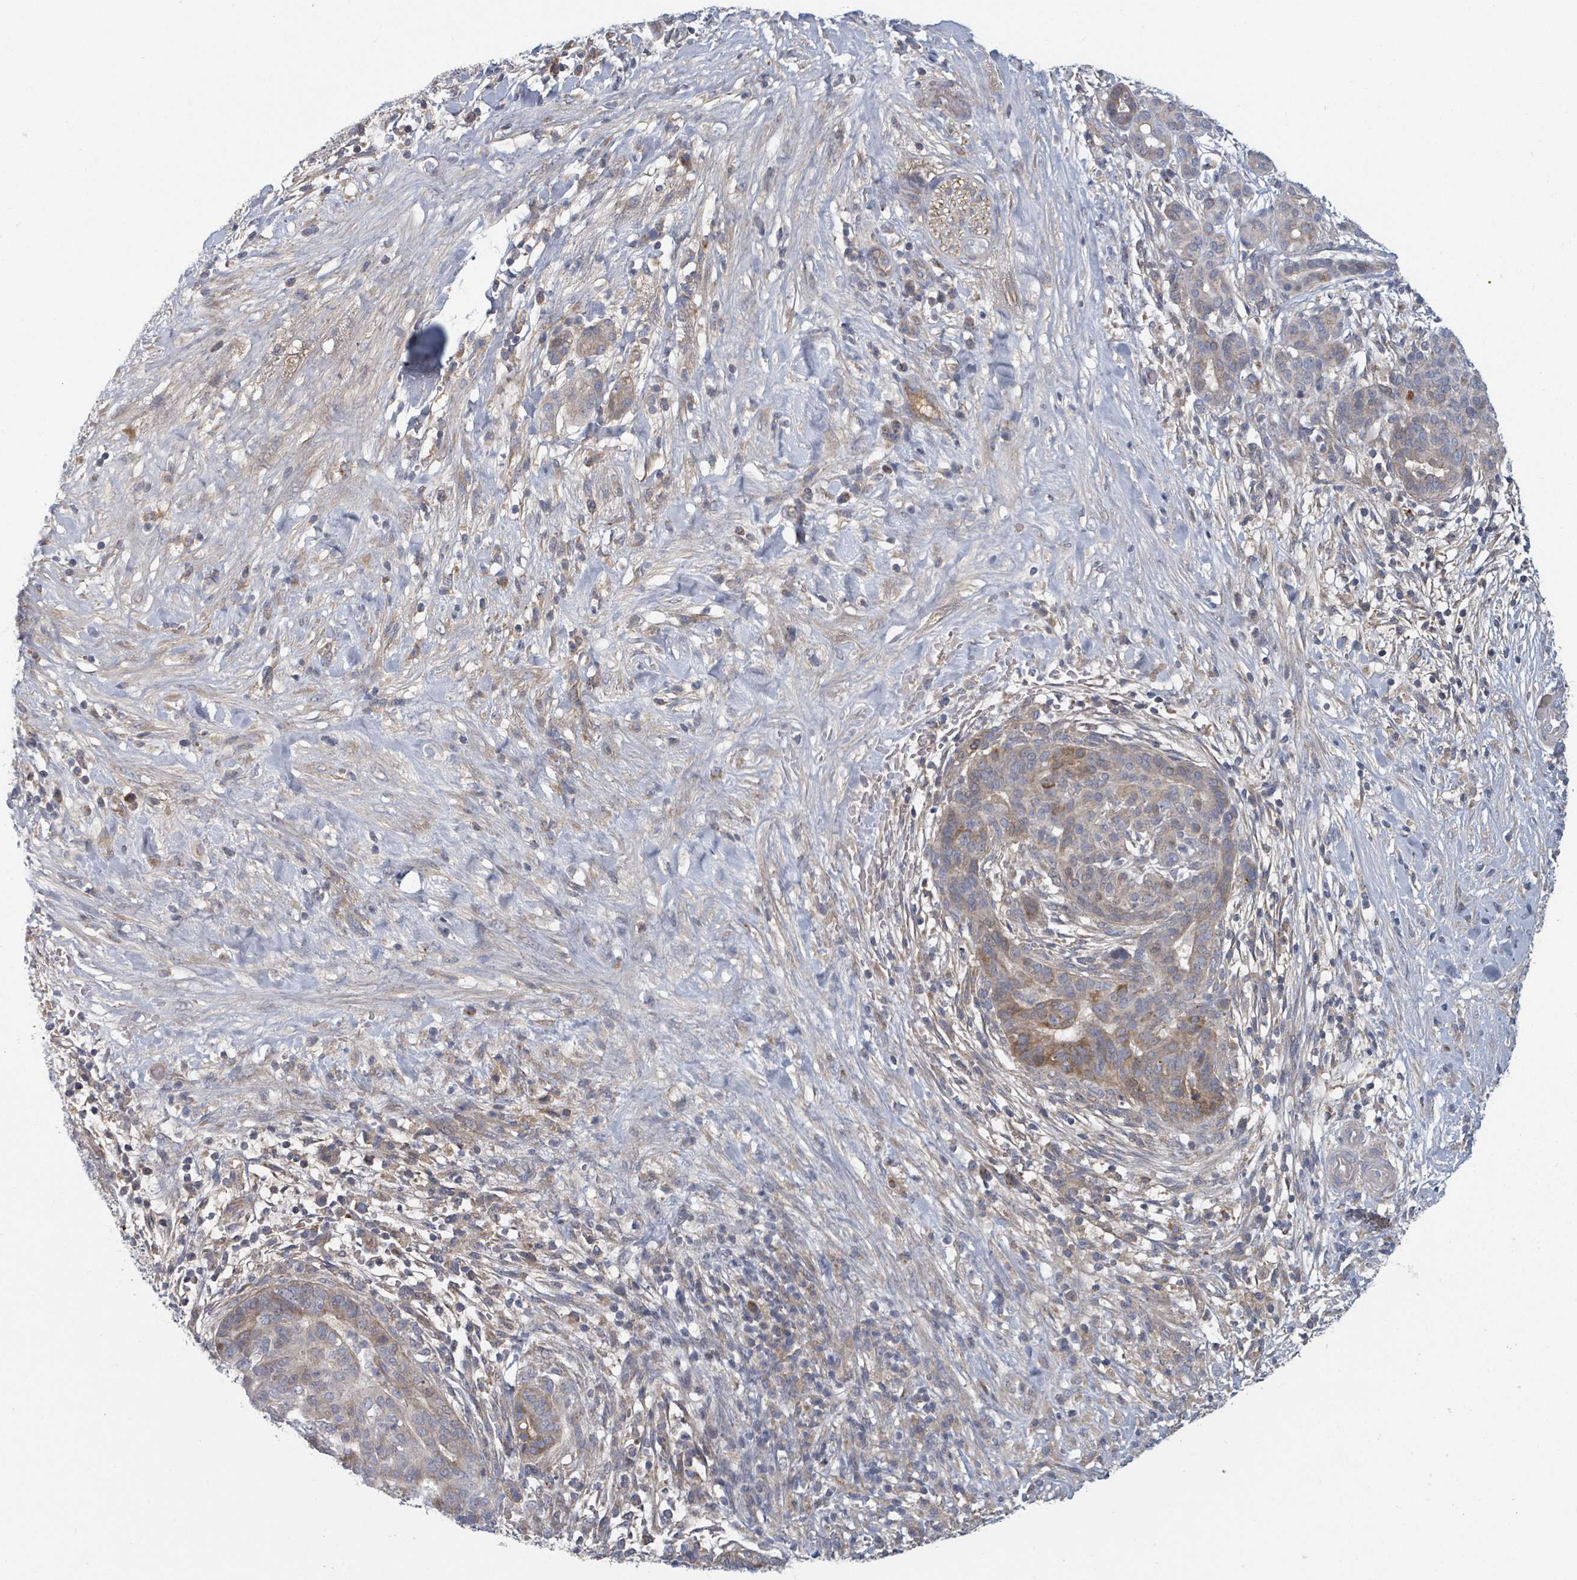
{"staining": {"intensity": "moderate", "quantity": "<25%", "location": "cytoplasmic/membranous"}, "tissue": "pancreatic cancer", "cell_type": "Tumor cells", "image_type": "cancer", "snomed": [{"axis": "morphology", "description": "Adenocarcinoma, NOS"}, {"axis": "topography", "description": "Pancreas"}], "caption": "Brown immunohistochemical staining in pancreatic cancer shows moderate cytoplasmic/membranous expression in about <25% of tumor cells.", "gene": "GABBR1", "patient": {"sex": "male", "age": 44}}